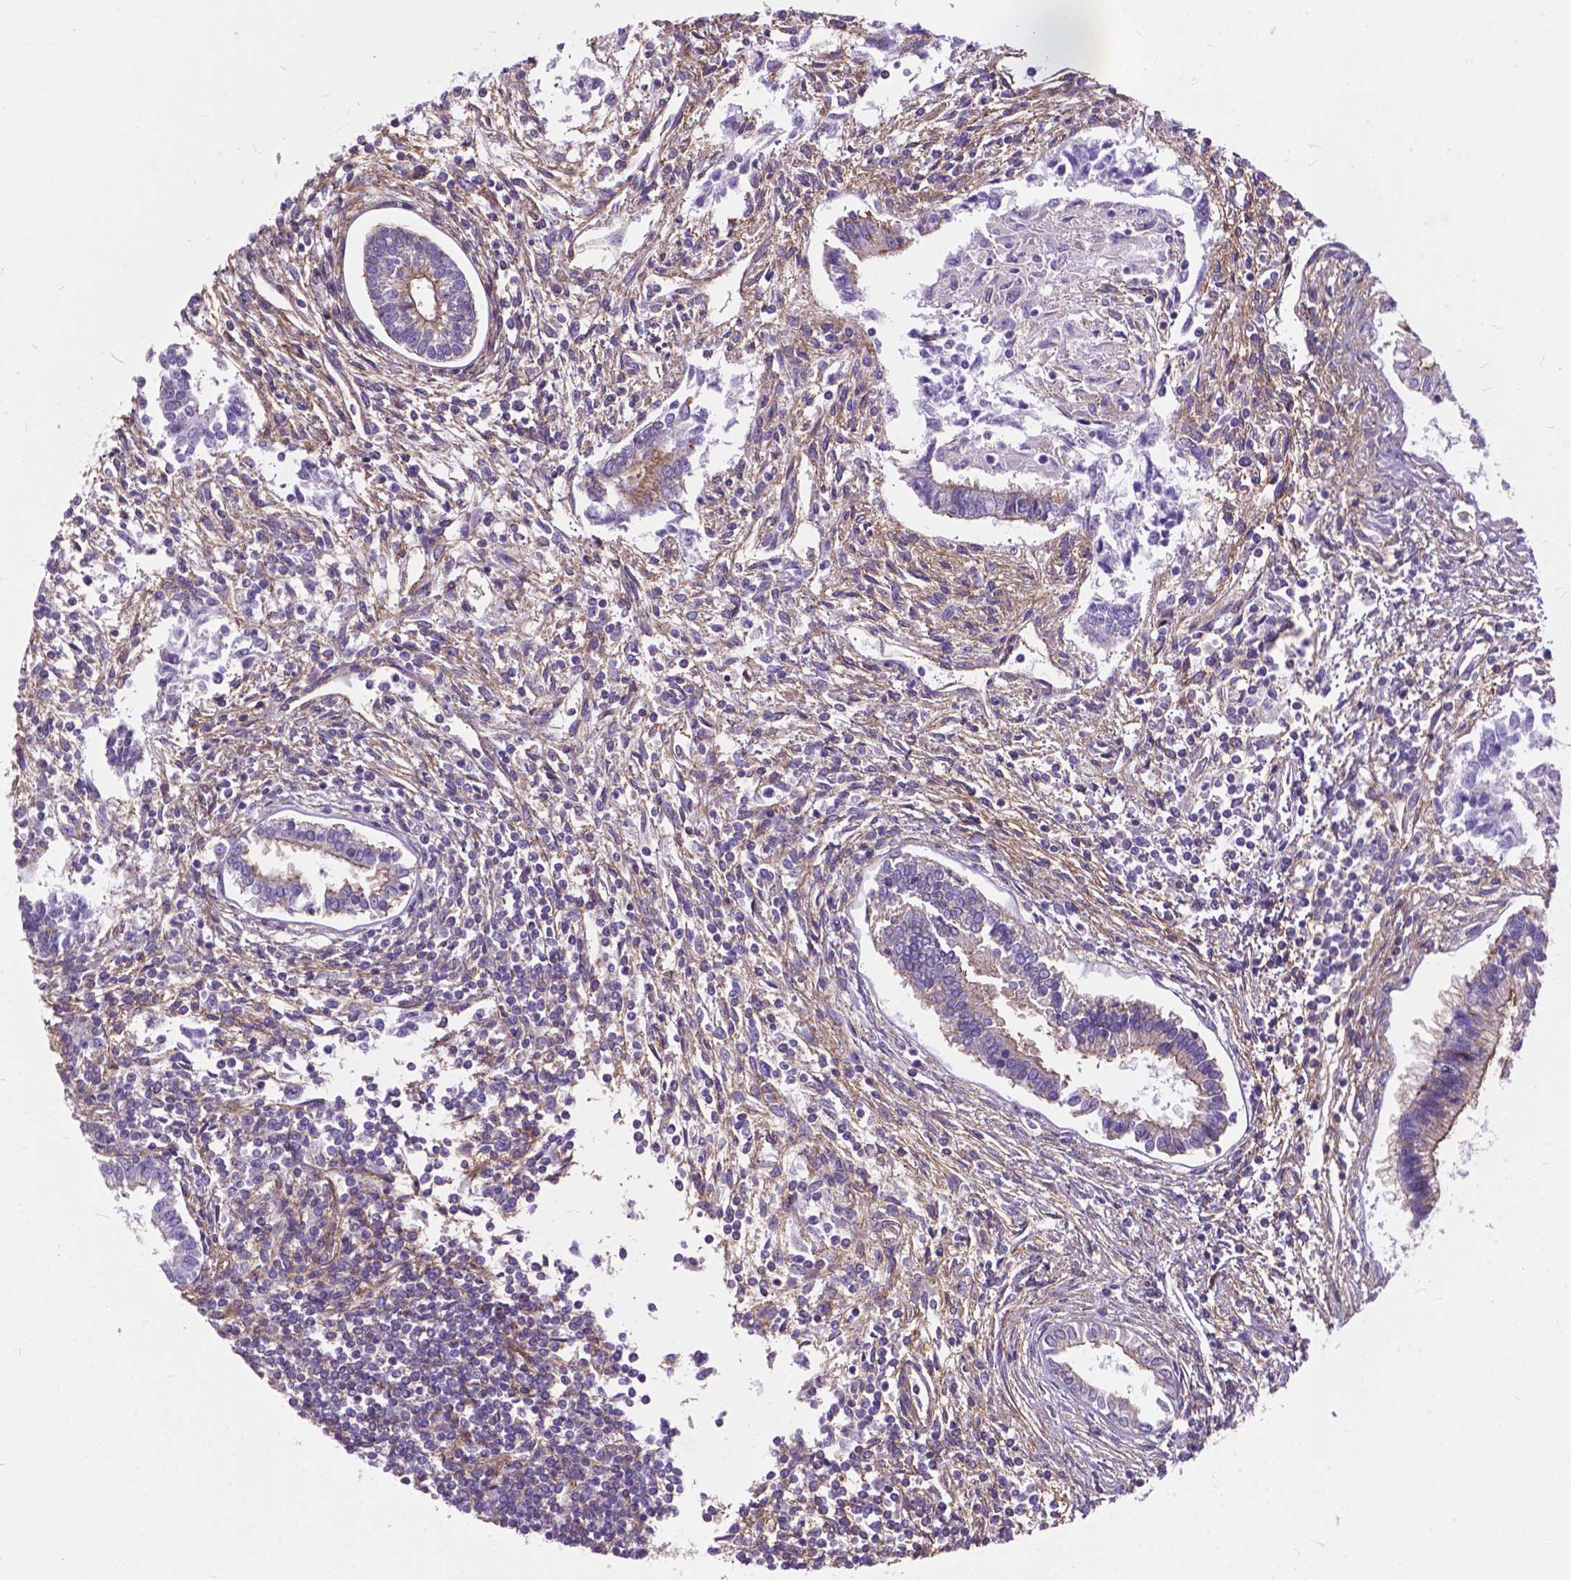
{"staining": {"intensity": "moderate", "quantity": "<25%", "location": "cytoplasmic/membranous"}, "tissue": "testis cancer", "cell_type": "Tumor cells", "image_type": "cancer", "snomed": [{"axis": "morphology", "description": "Carcinoma, Embryonal, NOS"}, {"axis": "topography", "description": "Testis"}], "caption": "Immunohistochemistry histopathology image of neoplastic tissue: testis embryonal carcinoma stained using IHC shows low levels of moderate protein expression localized specifically in the cytoplasmic/membranous of tumor cells, appearing as a cytoplasmic/membranous brown color.", "gene": "FLT4", "patient": {"sex": "male", "age": 37}}